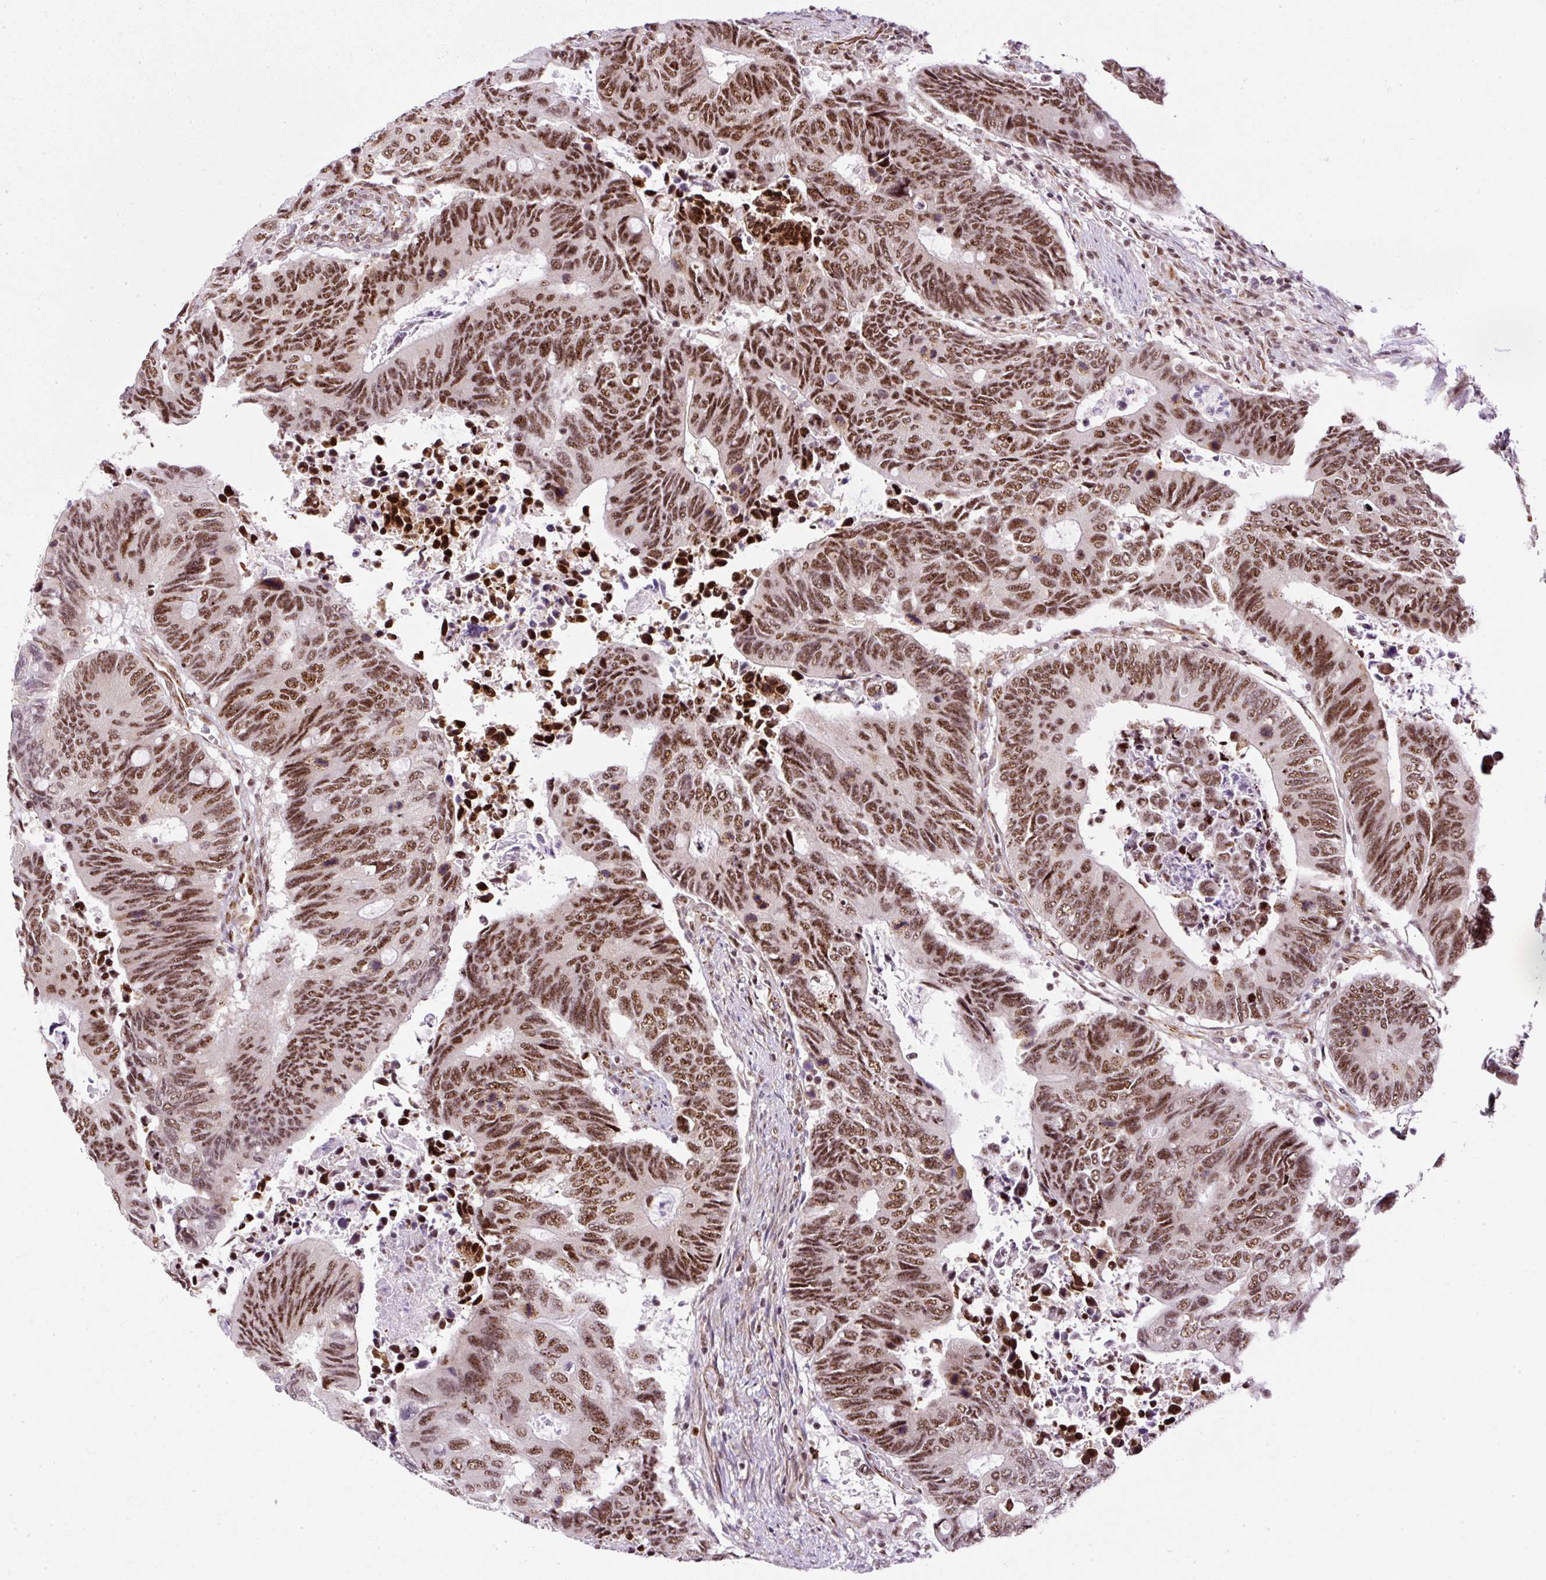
{"staining": {"intensity": "moderate", "quantity": ">75%", "location": "nuclear"}, "tissue": "colorectal cancer", "cell_type": "Tumor cells", "image_type": "cancer", "snomed": [{"axis": "morphology", "description": "Adenocarcinoma, NOS"}, {"axis": "topography", "description": "Colon"}], "caption": "Protein expression analysis of colorectal cancer demonstrates moderate nuclear positivity in about >75% of tumor cells.", "gene": "LUC7L2", "patient": {"sex": "male", "age": 87}}